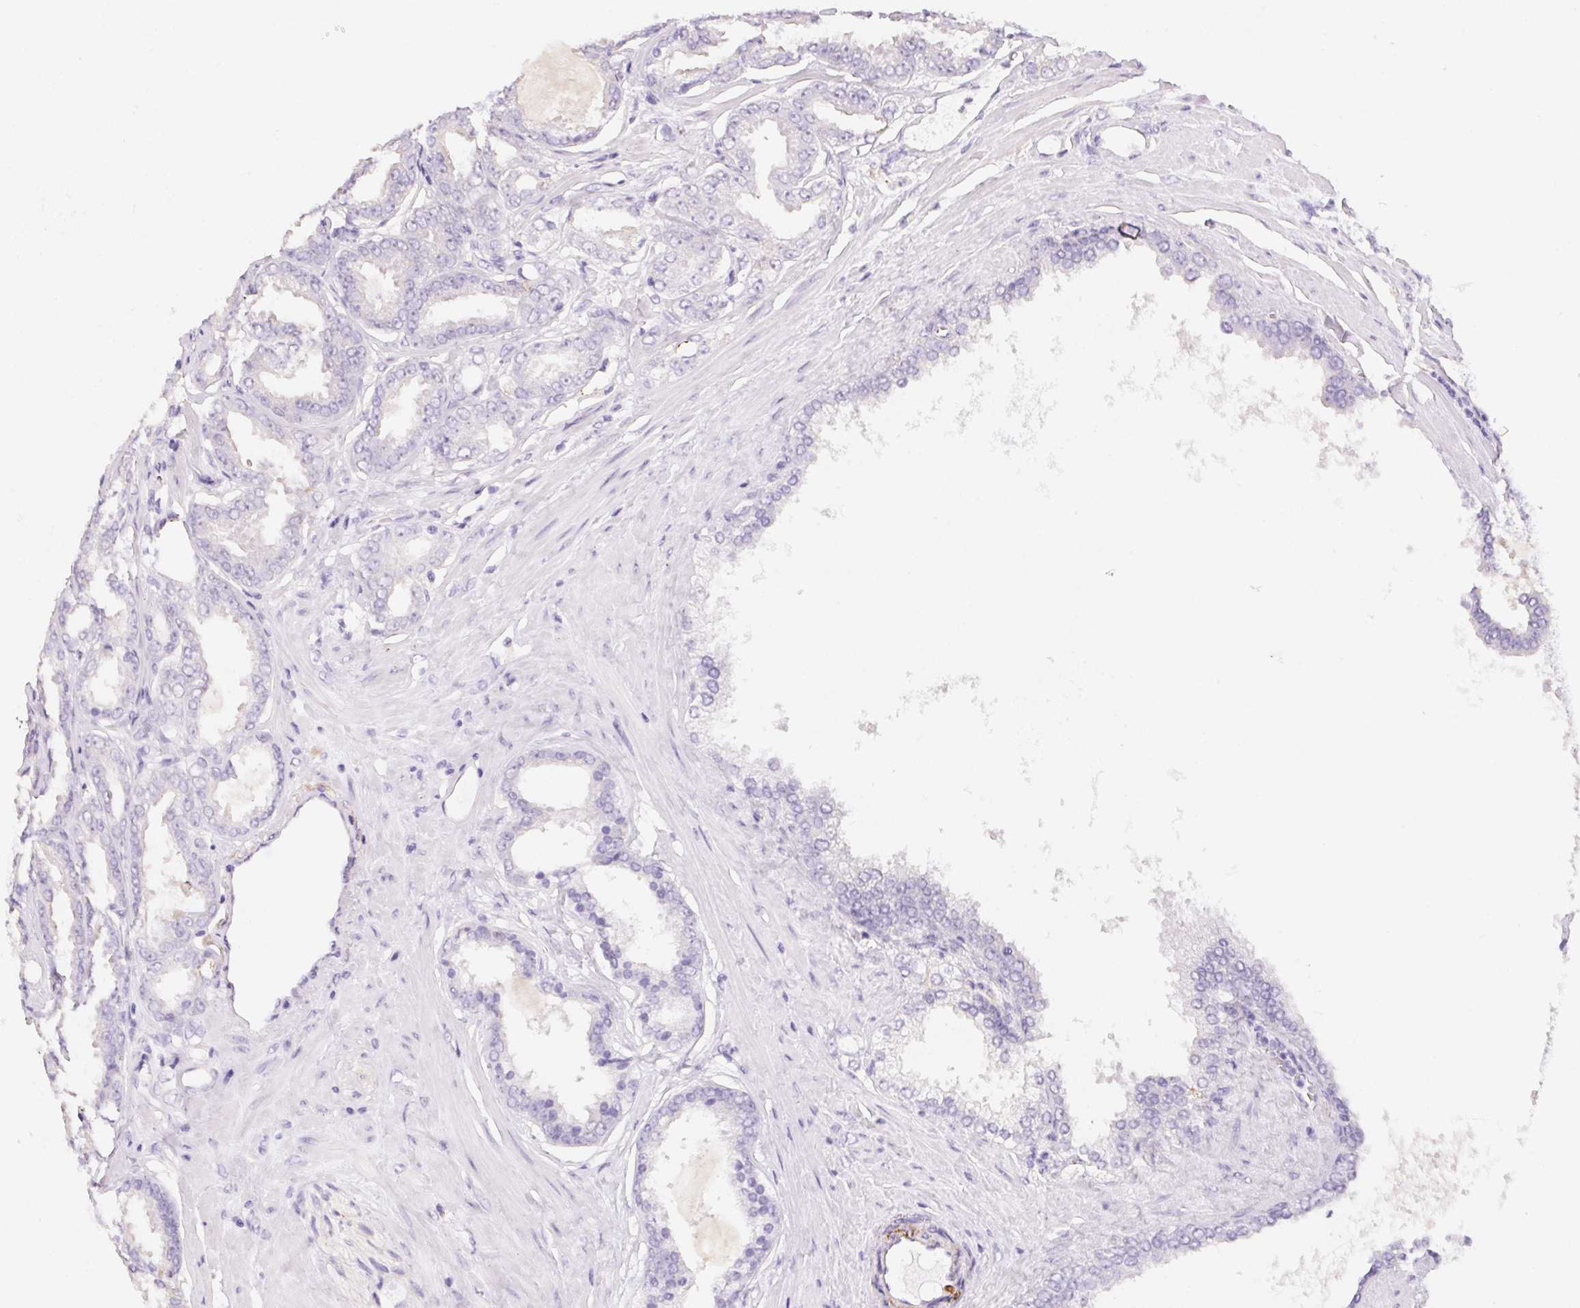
{"staining": {"intensity": "negative", "quantity": "none", "location": "none"}, "tissue": "prostate cancer", "cell_type": "Tumor cells", "image_type": "cancer", "snomed": [{"axis": "morphology", "description": "Adenocarcinoma, Low grade"}, {"axis": "topography", "description": "Prostate"}], "caption": "This image is of prostate cancer stained with immunohistochemistry (IHC) to label a protein in brown with the nuclei are counter-stained blue. There is no expression in tumor cells.", "gene": "MYL4", "patient": {"sex": "male", "age": 65}}